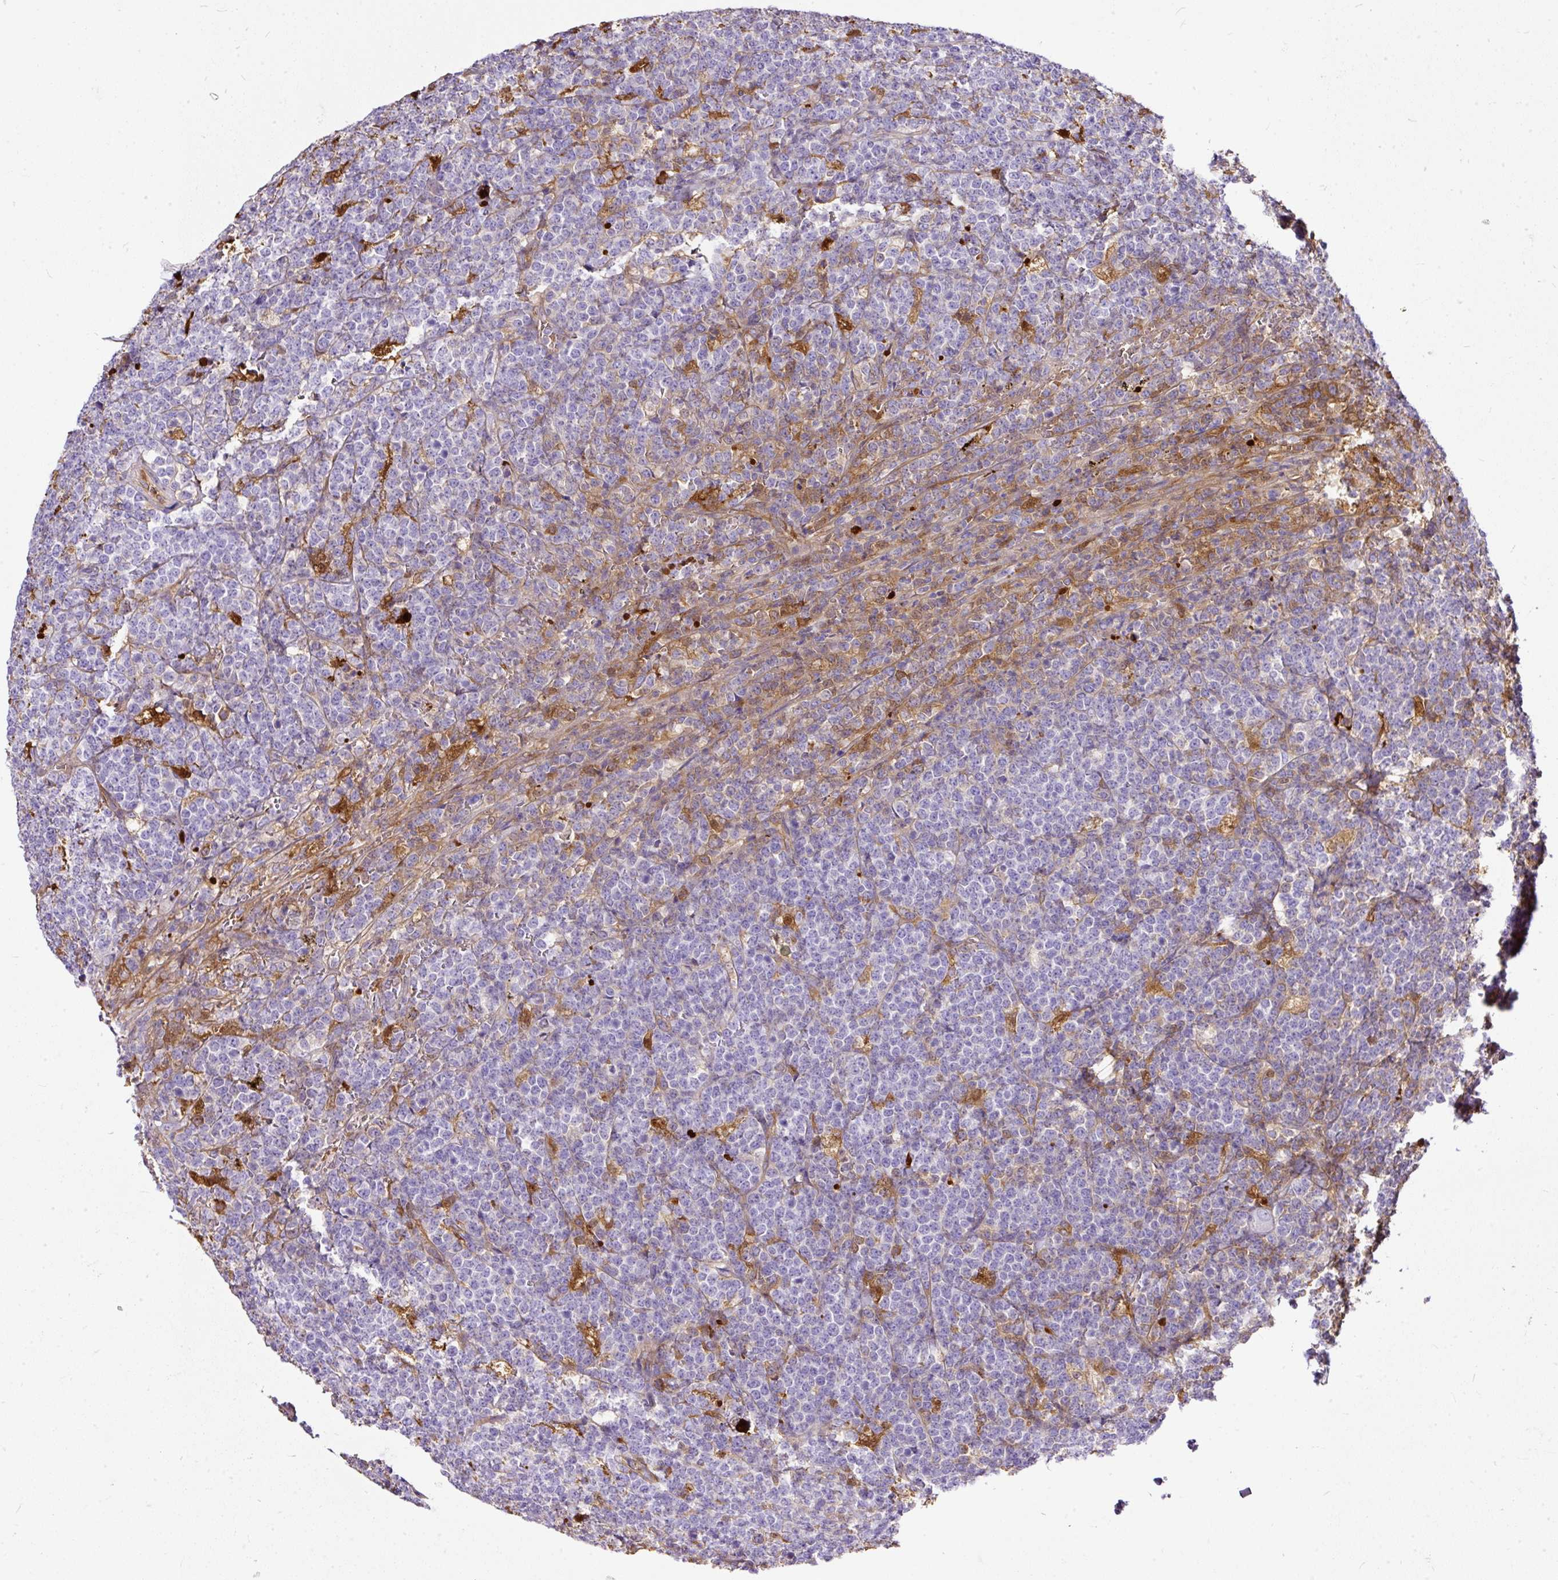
{"staining": {"intensity": "negative", "quantity": "none", "location": "none"}, "tissue": "lymphoma", "cell_type": "Tumor cells", "image_type": "cancer", "snomed": [{"axis": "morphology", "description": "Malignant lymphoma, non-Hodgkin's type, High grade"}, {"axis": "topography", "description": "Small intestine"}, {"axis": "topography", "description": "Colon"}], "caption": "The histopathology image shows no significant expression in tumor cells of lymphoma.", "gene": "CLEC3B", "patient": {"sex": "male", "age": 8}}